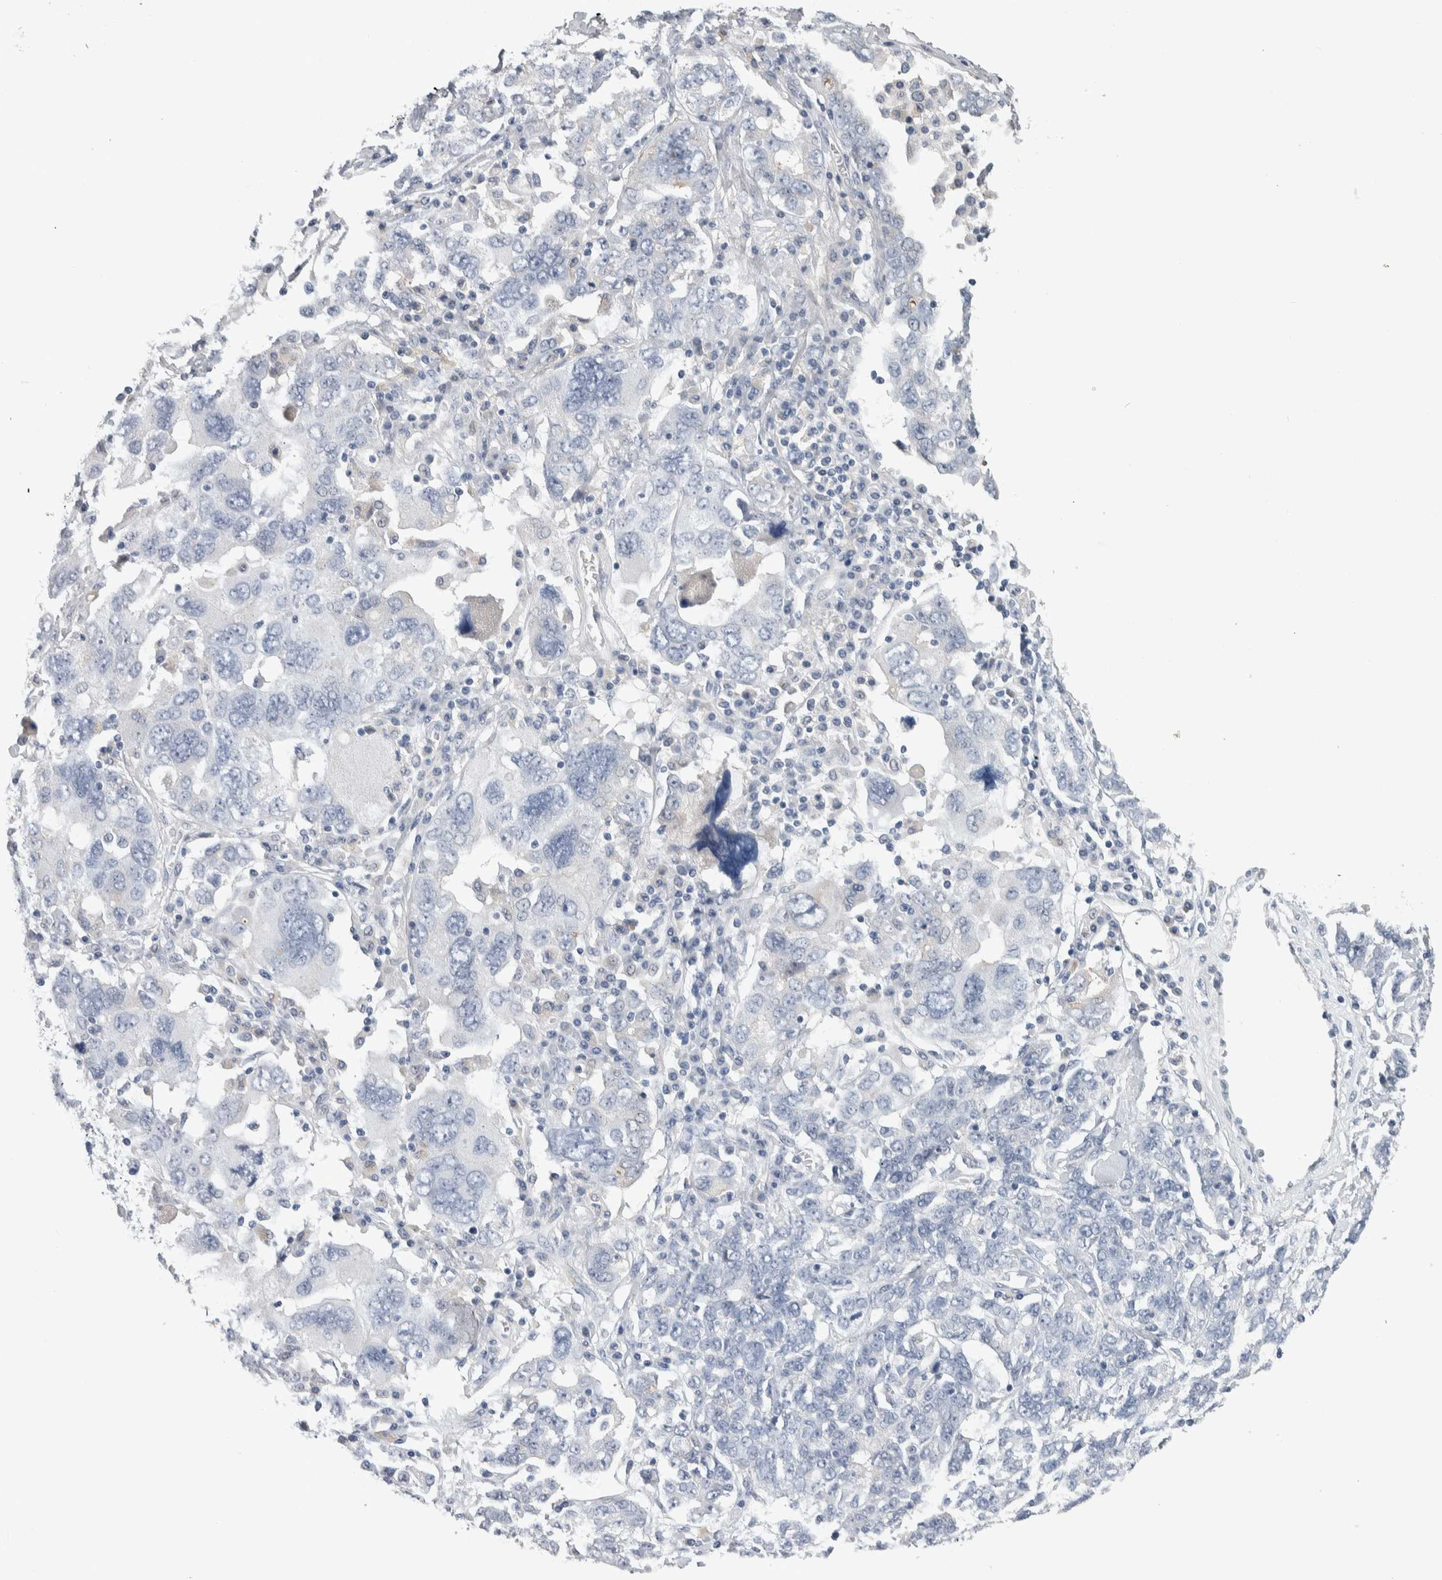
{"staining": {"intensity": "negative", "quantity": "none", "location": "none"}, "tissue": "ovarian cancer", "cell_type": "Tumor cells", "image_type": "cancer", "snomed": [{"axis": "morphology", "description": "Carcinoma, endometroid"}, {"axis": "topography", "description": "Ovary"}], "caption": "IHC image of neoplastic tissue: ovarian endometroid carcinoma stained with DAB (3,3'-diaminobenzidine) demonstrates no significant protein positivity in tumor cells.", "gene": "TMEM102", "patient": {"sex": "female", "age": 62}}